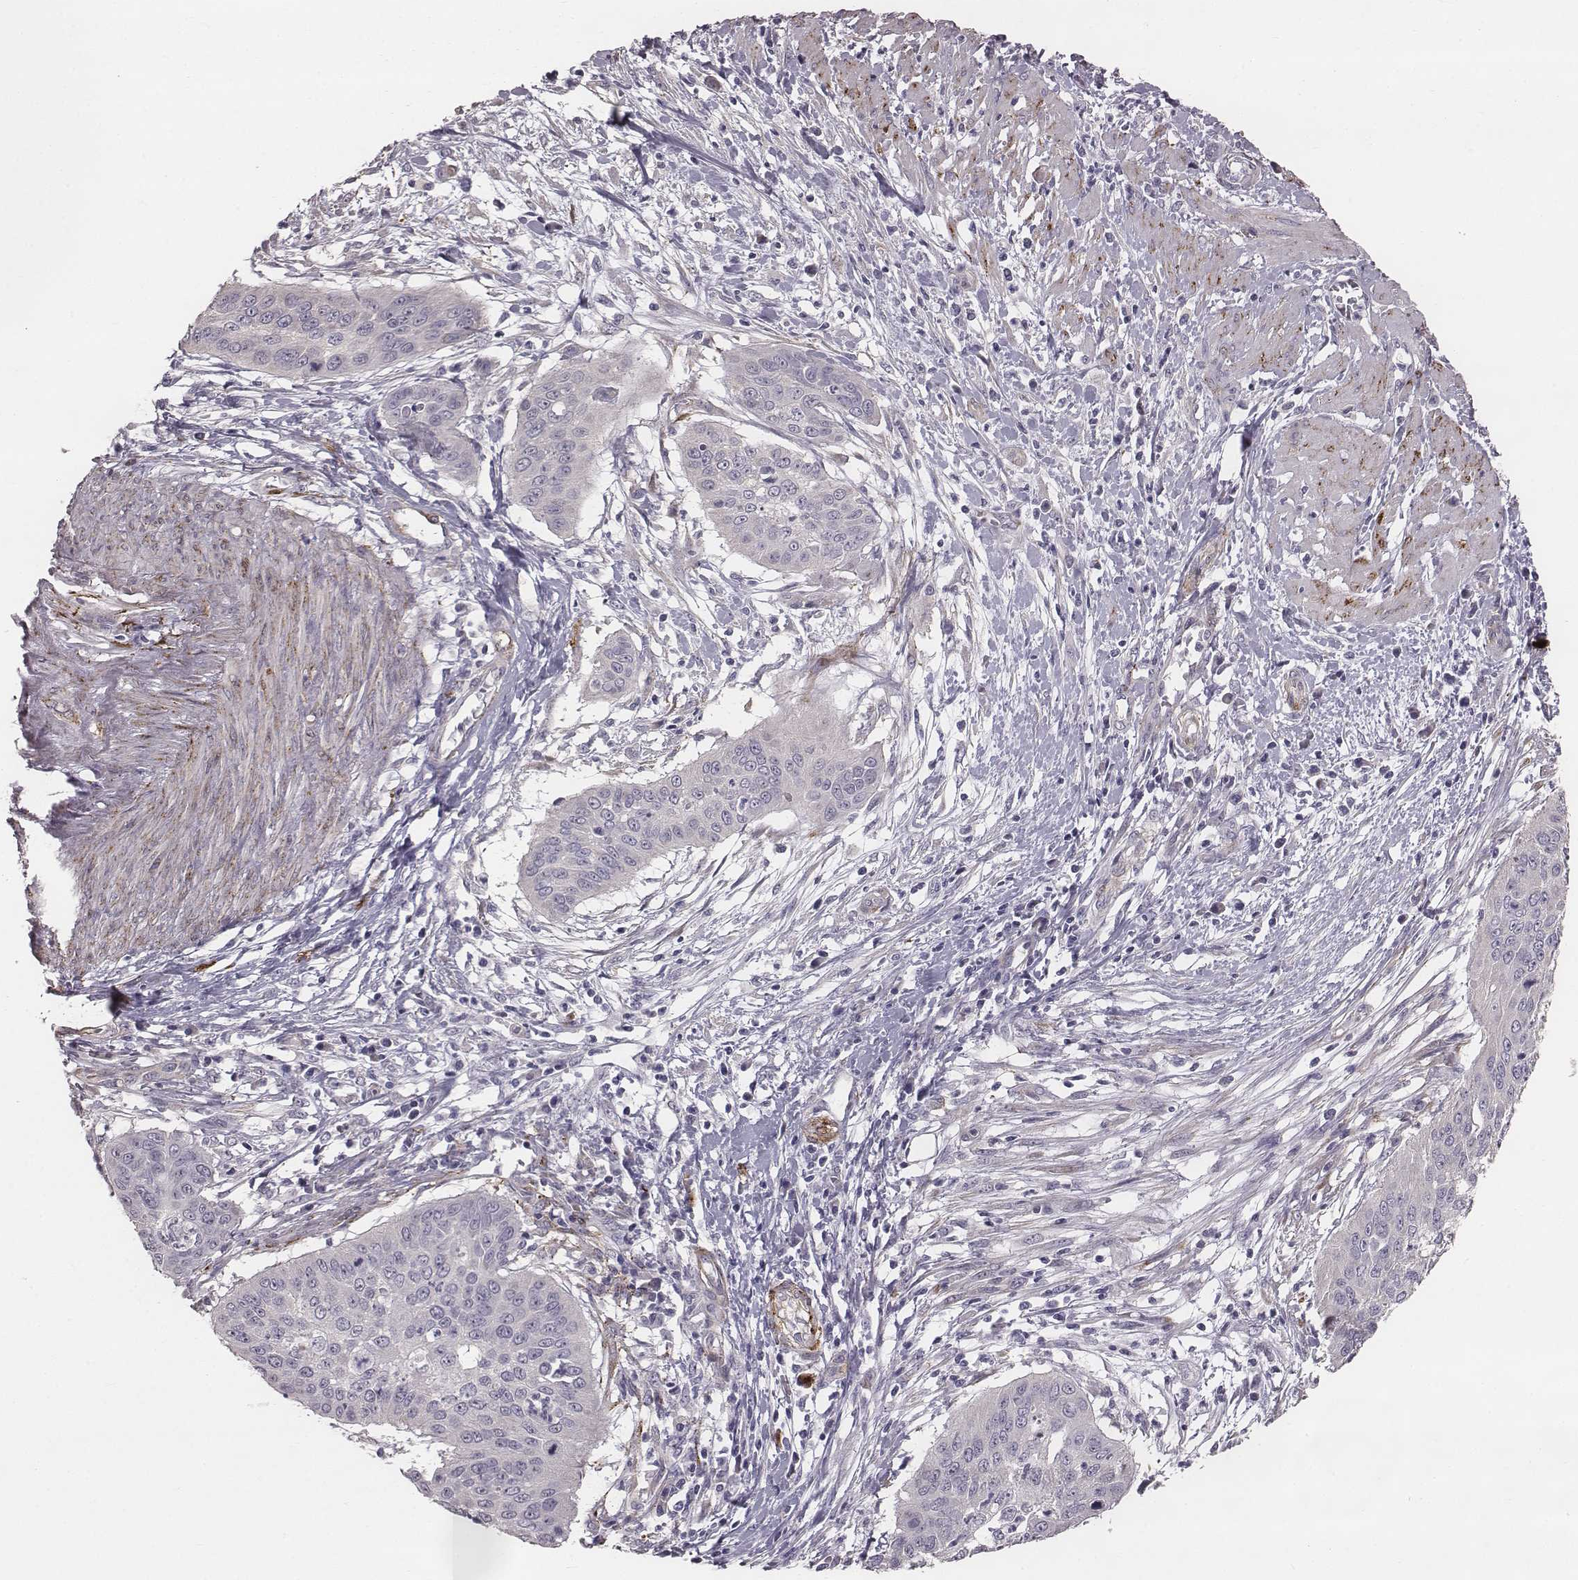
{"staining": {"intensity": "negative", "quantity": "none", "location": "none"}, "tissue": "cervical cancer", "cell_type": "Tumor cells", "image_type": "cancer", "snomed": [{"axis": "morphology", "description": "Squamous cell carcinoma, NOS"}, {"axis": "topography", "description": "Cervix"}], "caption": "An immunohistochemistry photomicrograph of cervical squamous cell carcinoma is shown. There is no staining in tumor cells of cervical squamous cell carcinoma.", "gene": "PRKCZ", "patient": {"sex": "female", "age": 39}}